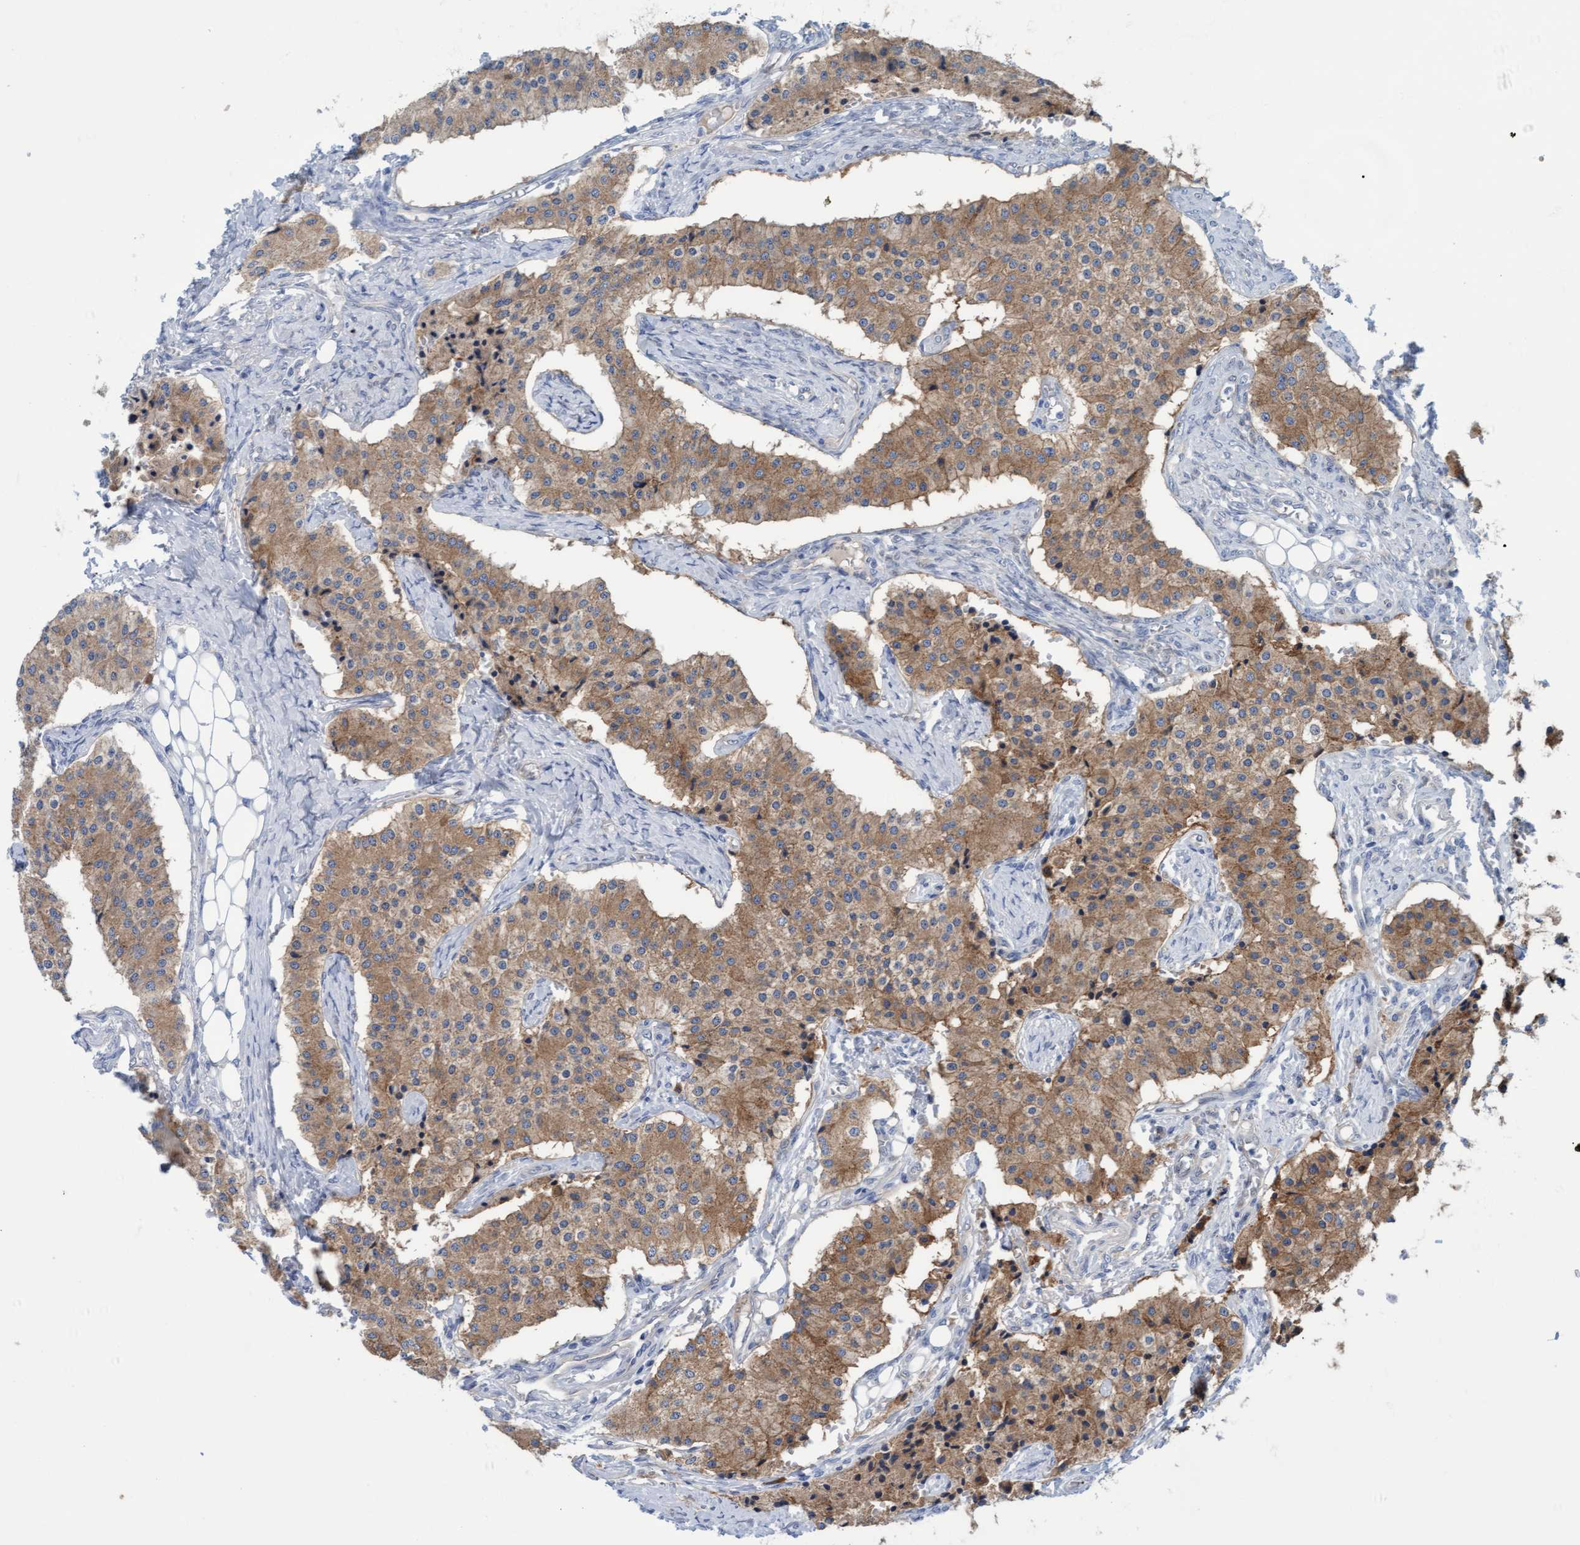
{"staining": {"intensity": "moderate", "quantity": ">75%", "location": "cytoplasmic/membranous"}, "tissue": "carcinoid", "cell_type": "Tumor cells", "image_type": "cancer", "snomed": [{"axis": "morphology", "description": "Carcinoid, malignant, NOS"}, {"axis": "topography", "description": "Colon"}], "caption": "Carcinoid stained for a protein (brown) shows moderate cytoplasmic/membranous positive positivity in about >75% of tumor cells.", "gene": "STXBP1", "patient": {"sex": "female", "age": 52}}